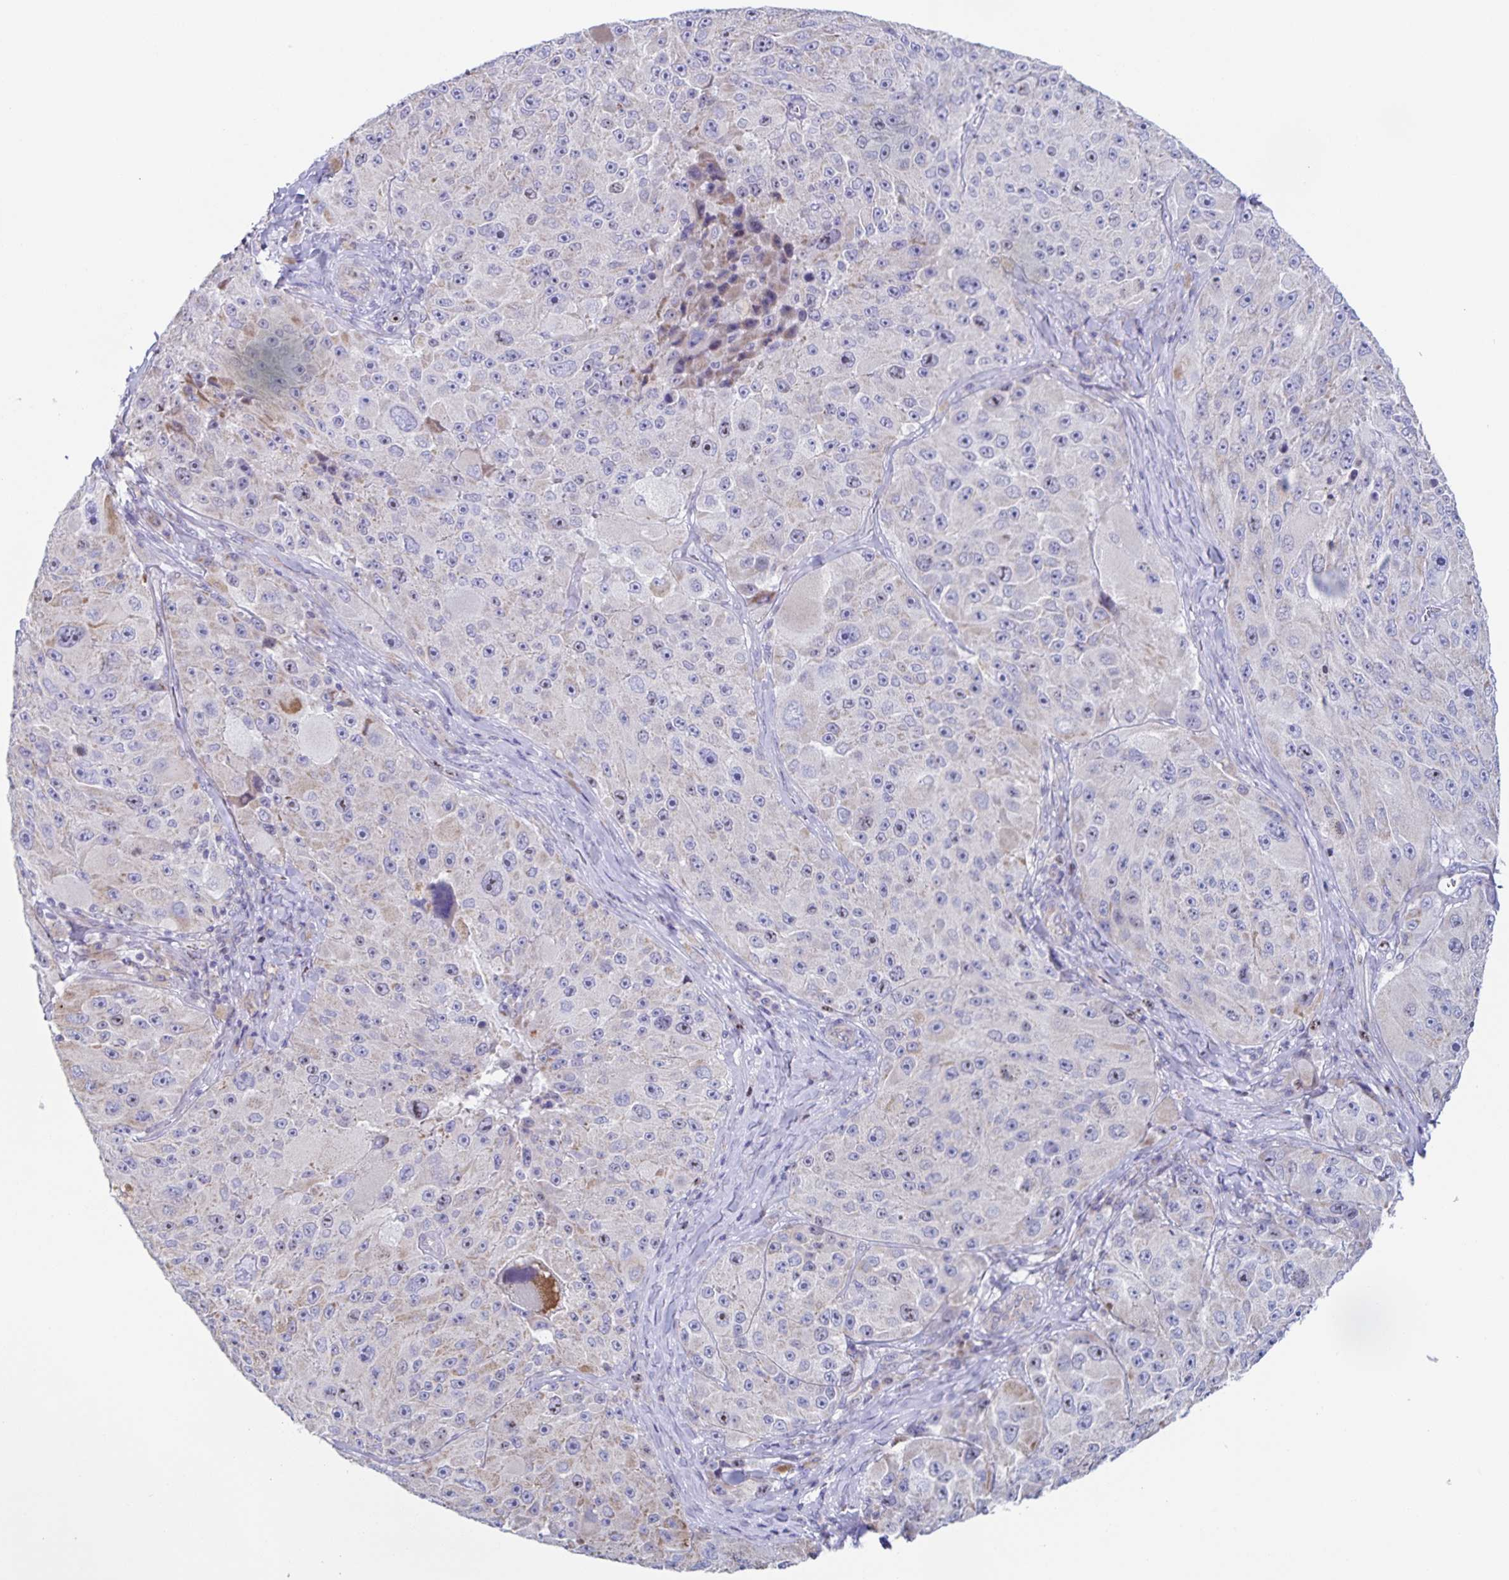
{"staining": {"intensity": "weak", "quantity": "<25%", "location": "cytoplasmic/membranous,nuclear"}, "tissue": "melanoma", "cell_type": "Tumor cells", "image_type": "cancer", "snomed": [{"axis": "morphology", "description": "Malignant melanoma, Metastatic site"}, {"axis": "topography", "description": "Lymph node"}], "caption": "This is an immunohistochemistry (IHC) micrograph of human melanoma. There is no positivity in tumor cells.", "gene": "CENPH", "patient": {"sex": "male", "age": 62}}